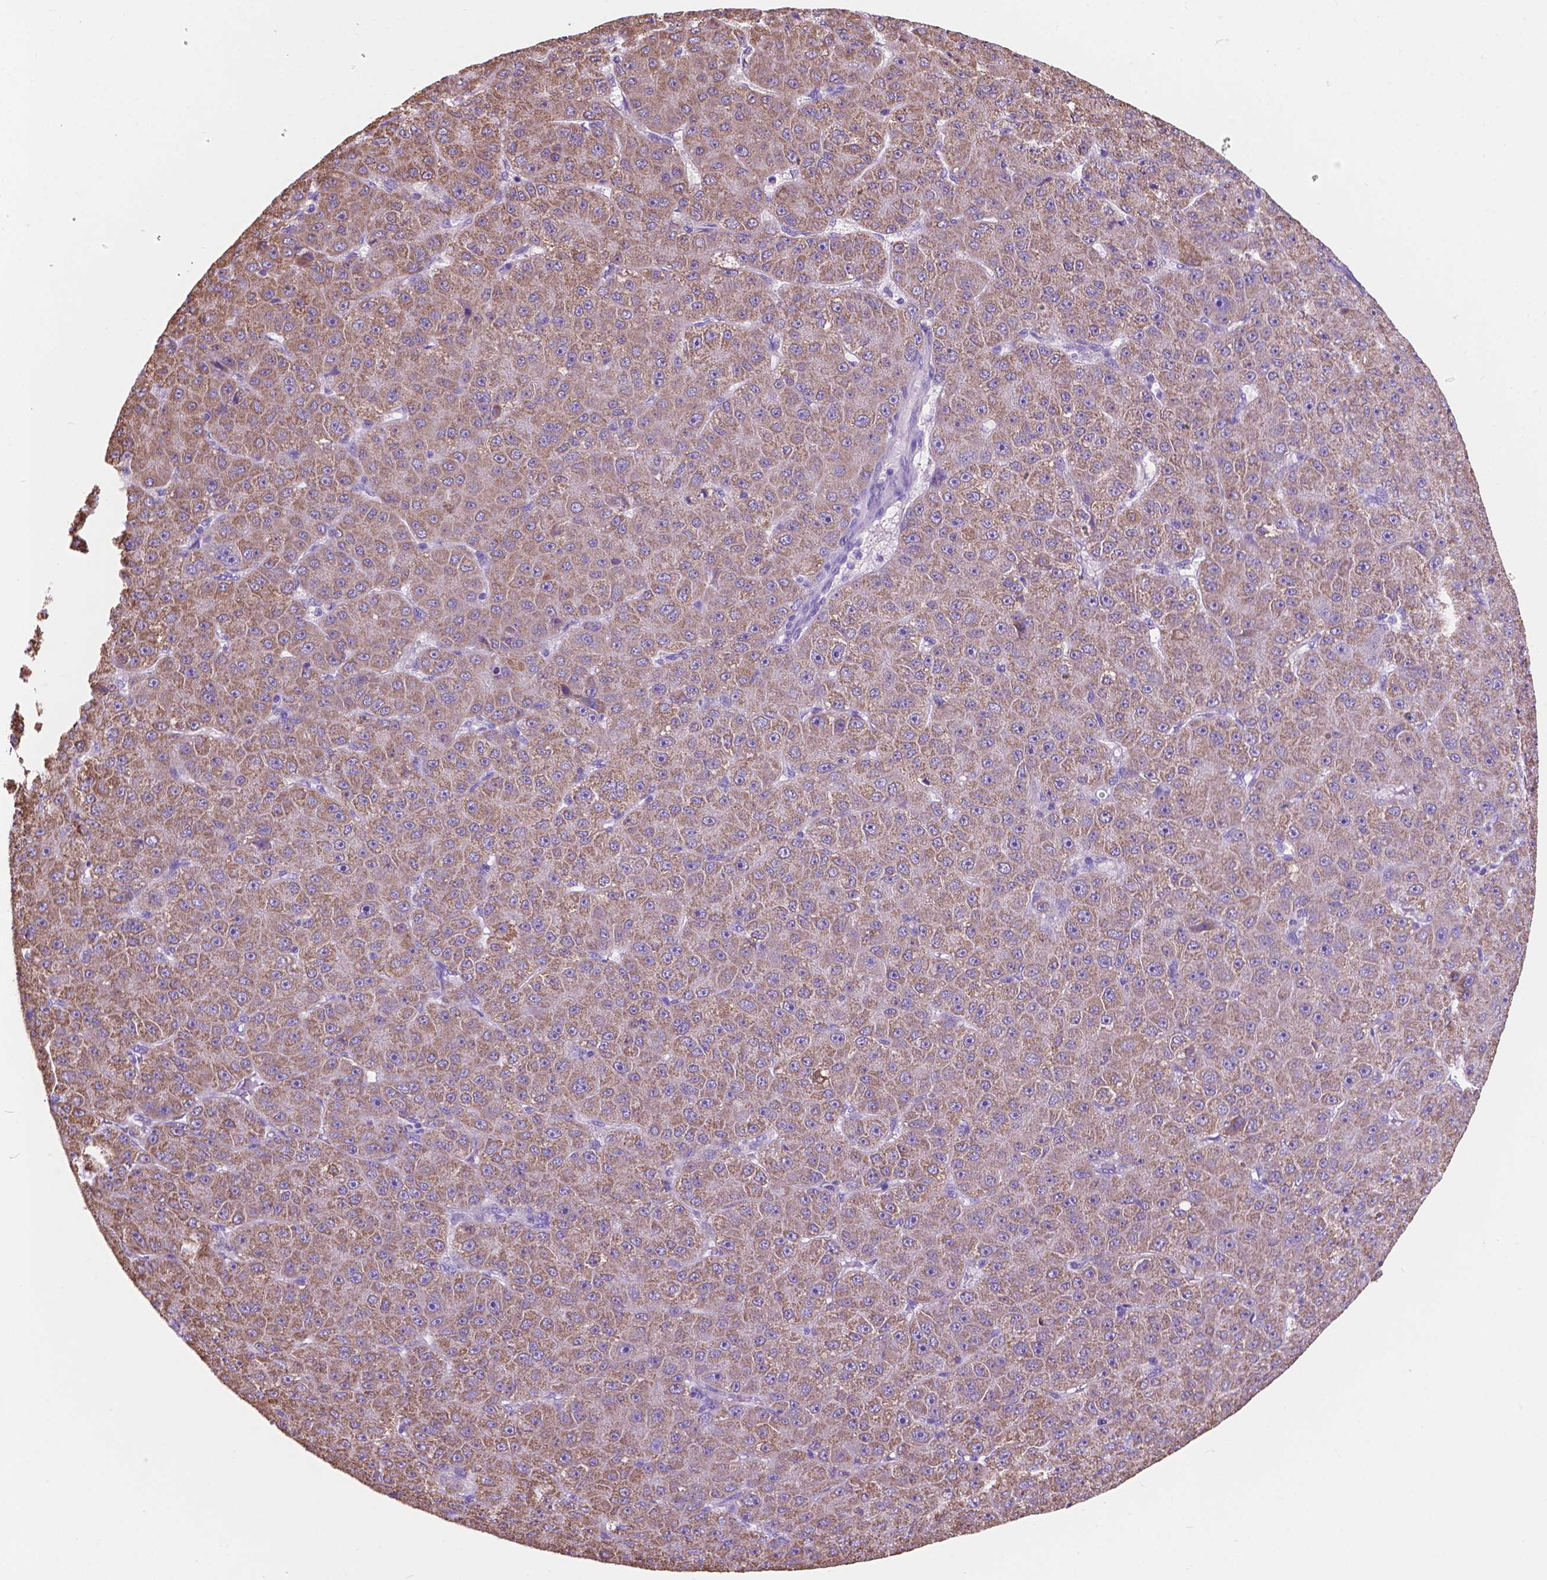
{"staining": {"intensity": "moderate", "quantity": ">75%", "location": "cytoplasmic/membranous"}, "tissue": "liver cancer", "cell_type": "Tumor cells", "image_type": "cancer", "snomed": [{"axis": "morphology", "description": "Carcinoma, Hepatocellular, NOS"}, {"axis": "topography", "description": "Liver"}], "caption": "Liver hepatocellular carcinoma stained for a protein reveals moderate cytoplasmic/membranous positivity in tumor cells.", "gene": "TRPV5", "patient": {"sex": "male", "age": 67}}